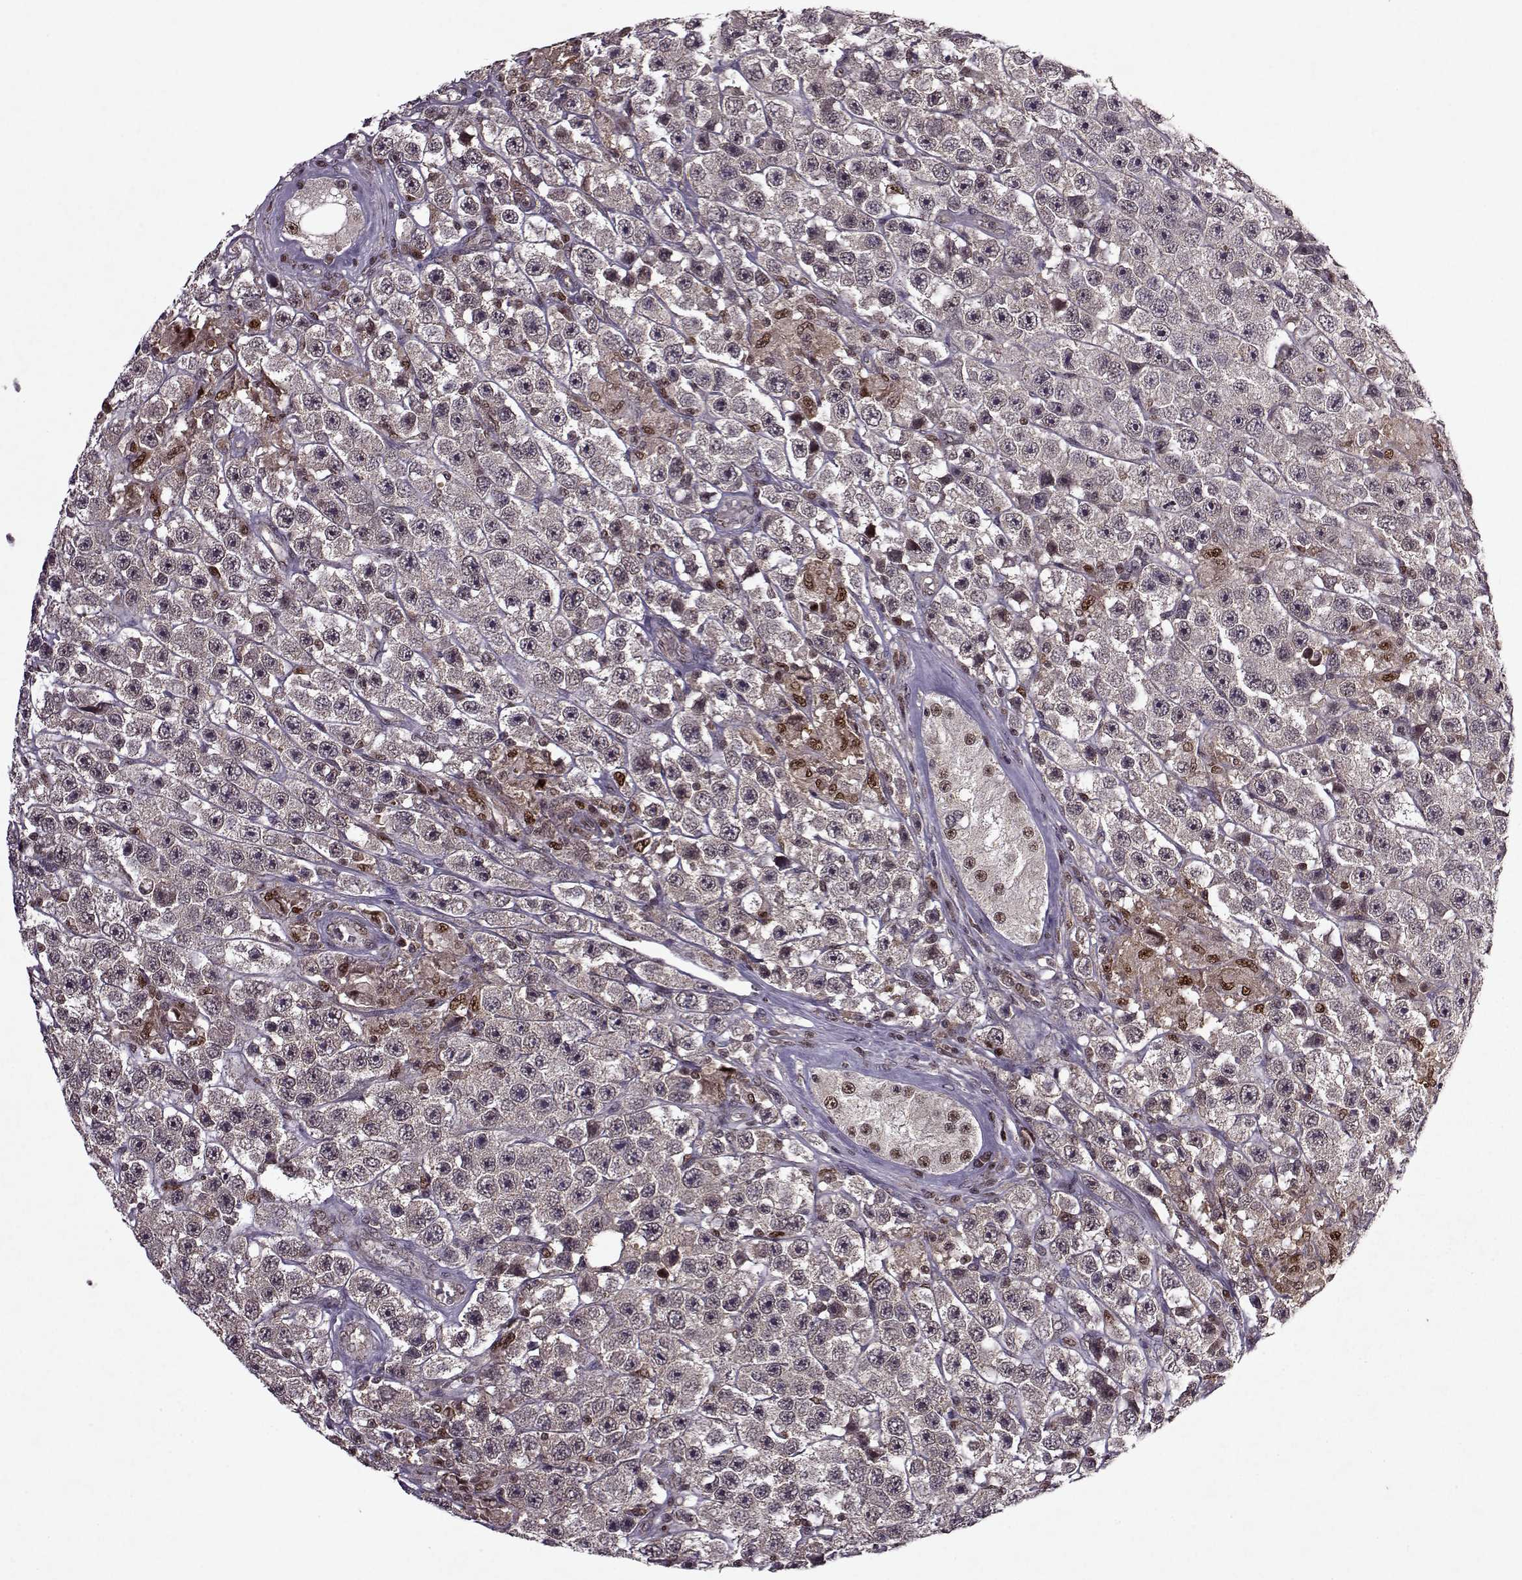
{"staining": {"intensity": "weak", "quantity": "25%-75%", "location": "cytoplasmic/membranous"}, "tissue": "testis cancer", "cell_type": "Tumor cells", "image_type": "cancer", "snomed": [{"axis": "morphology", "description": "Seminoma, NOS"}, {"axis": "topography", "description": "Testis"}], "caption": "Protein staining displays weak cytoplasmic/membranous expression in approximately 25%-75% of tumor cells in testis cancer (seminoma). The protein is stained brown, and the nuclei are stained in blue (DAB (3,3'-diaminobenzidine) IHC with brightfield microscopy, high magnification).", "gene": "PSMA7", "patient": {"sex": "male", "age": 45}}